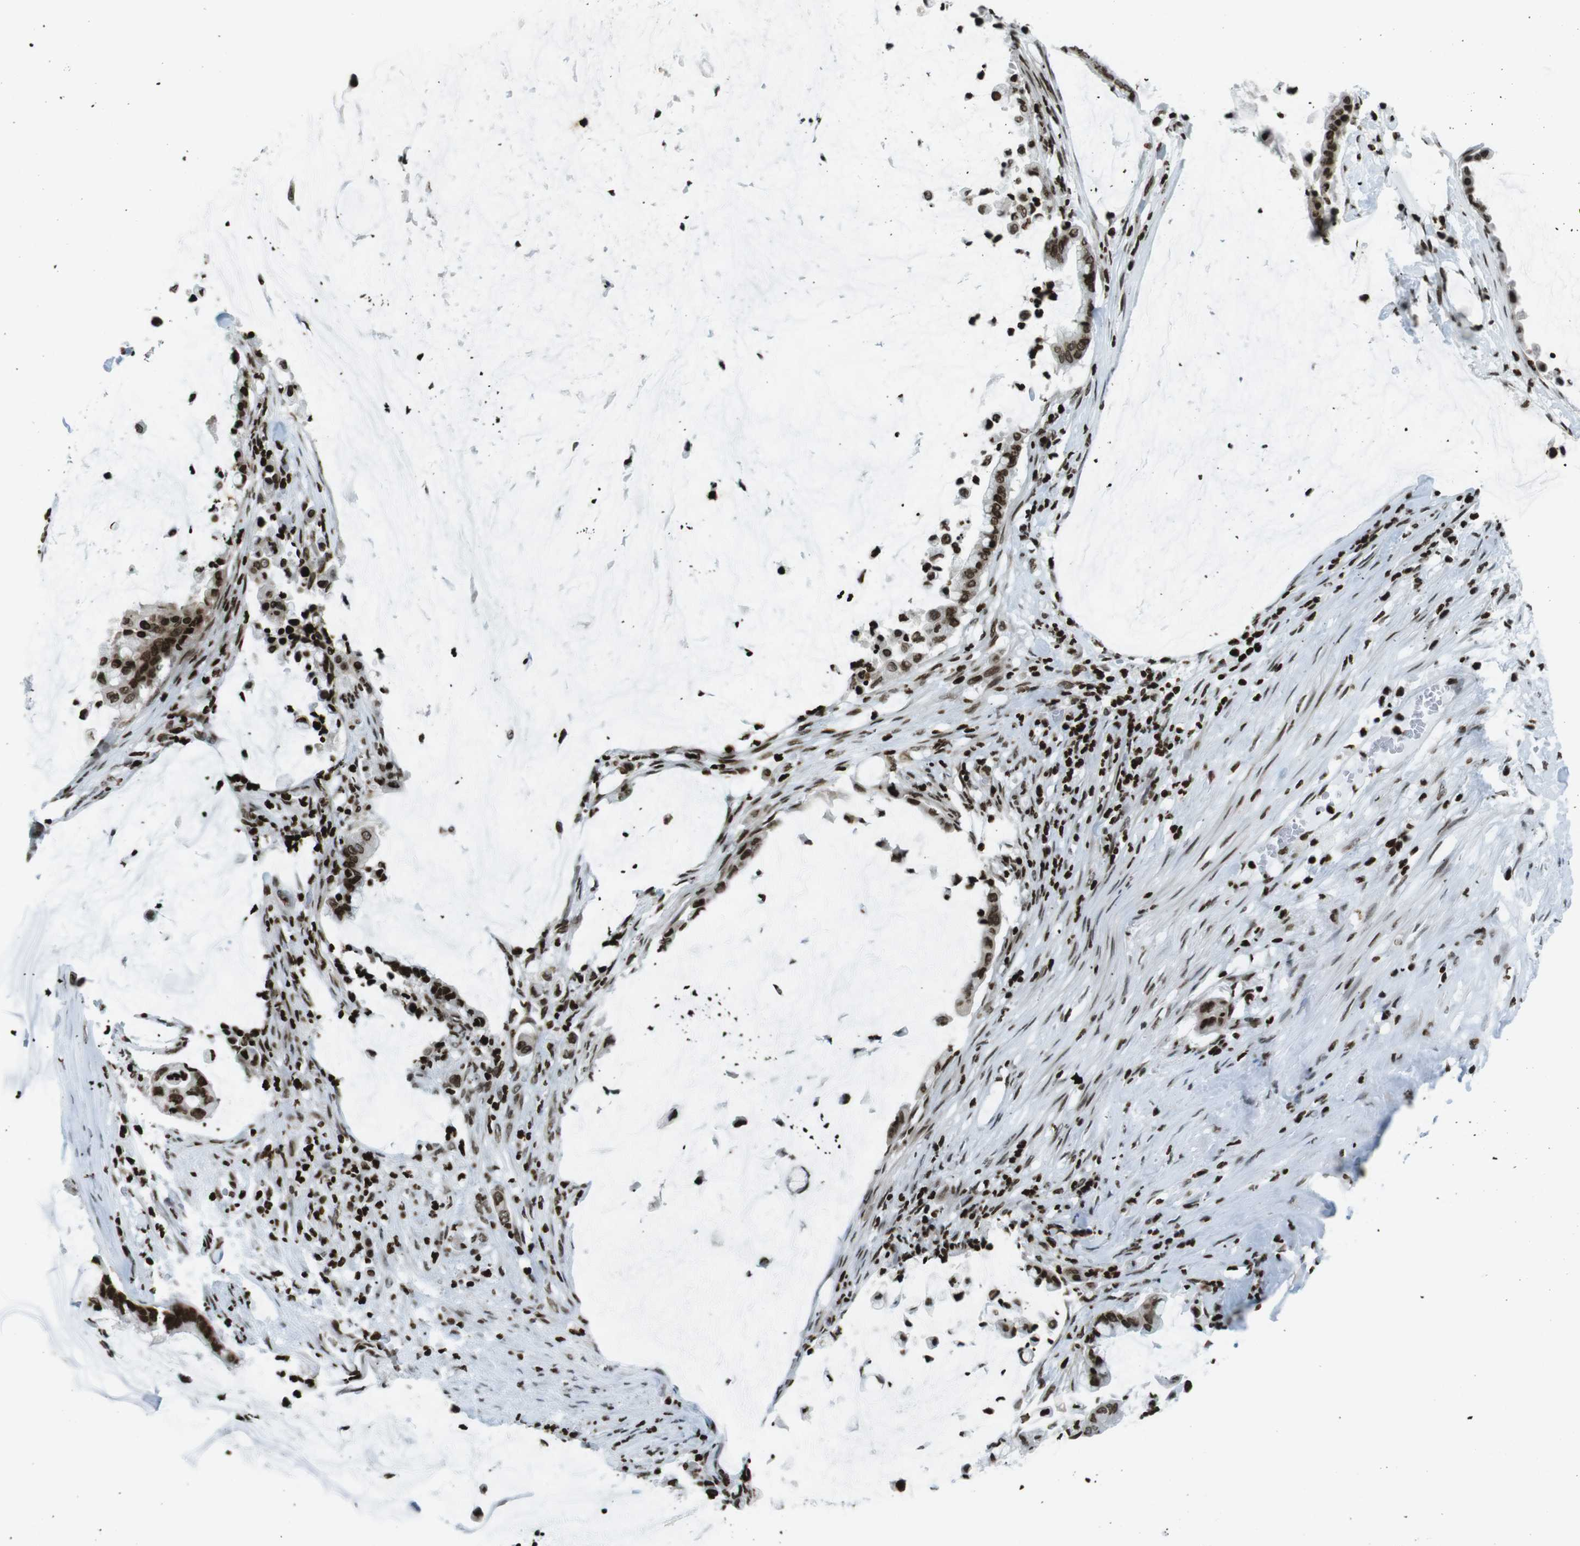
{"staining": {"intensity": "strong", "quantity": ">75%", "location": "nuclear"}, "tissue": "pancreatic cancer", "cell_type": "Tumor cells", "image_type": "cancer", "snomed": [{"axis": "morphology", "description": "Adenocarcinoma, NOS"}, {"axis": "topography", "description": "Pancreas"}], "caption": "A micrograph of pancreatic adenocarcinoma stained for a protein exhibits strong nuclear brown staining in tumor cells. The protein is shown in brown color, while the nuclei are stained blue.", "gene": "H2AC8", "patient": {"sex": "male", "age": 41}}